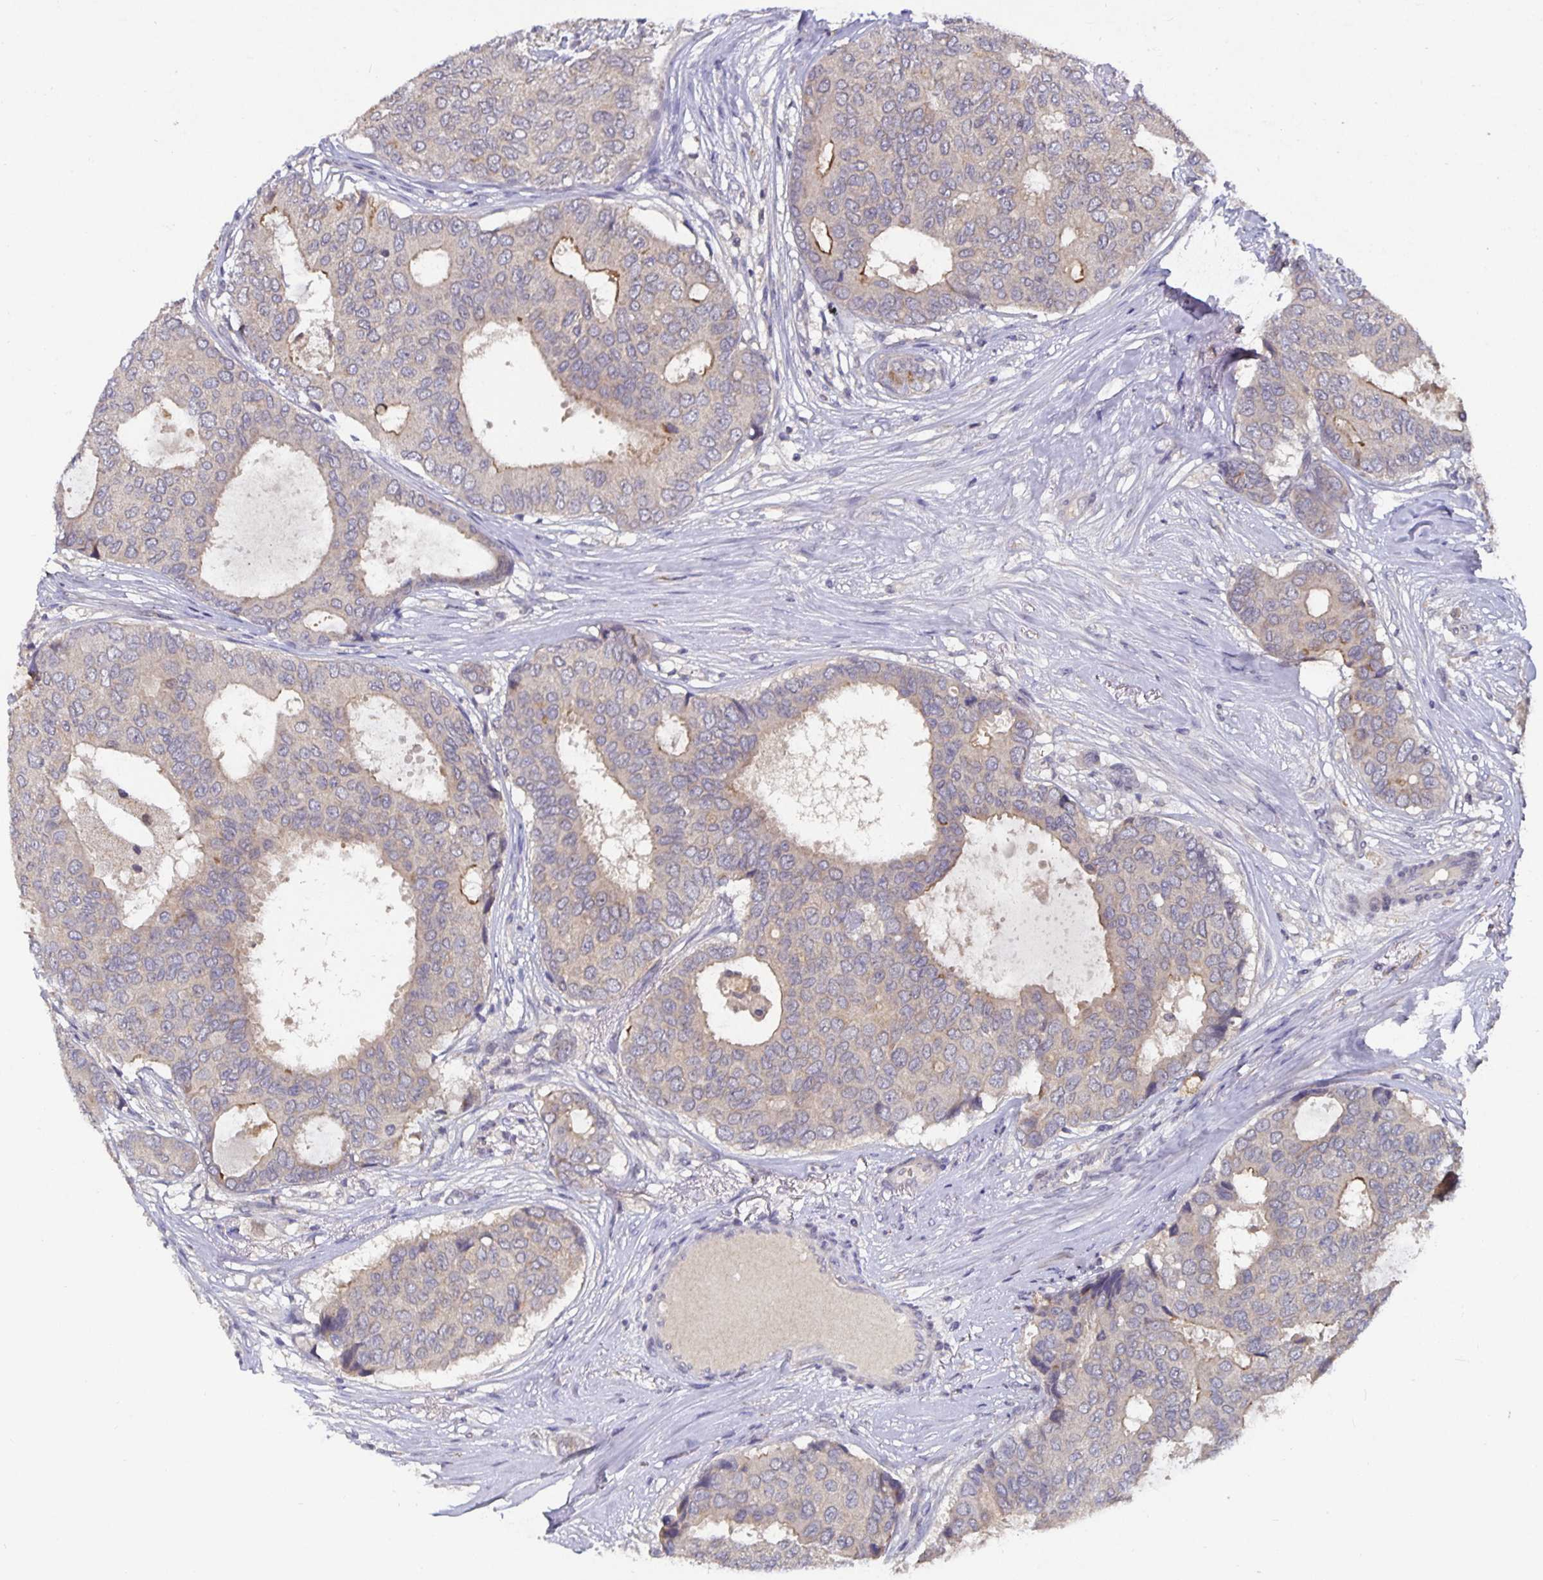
{"staining": {"intensity": "weak", "quantity": "25%-75%", "location": "cytoplasmic/membranous"}, "tissue": "breast cancer", "cell_type": "Tumor cells", "image_type": "cancer", "snomed": [{"axis": "morphology", "description": "Duct carcinoma"}, {"axis": "topography", "description": "Breast"}], "caption": "Immunohistochemistry of breast cancer demonstrates low levels of weak cytoplasmic/membranous positivity in about 25%-75% of tumor cells.", "gene": "HEPN1", "patient": {"sex": "female", "age": 75}}